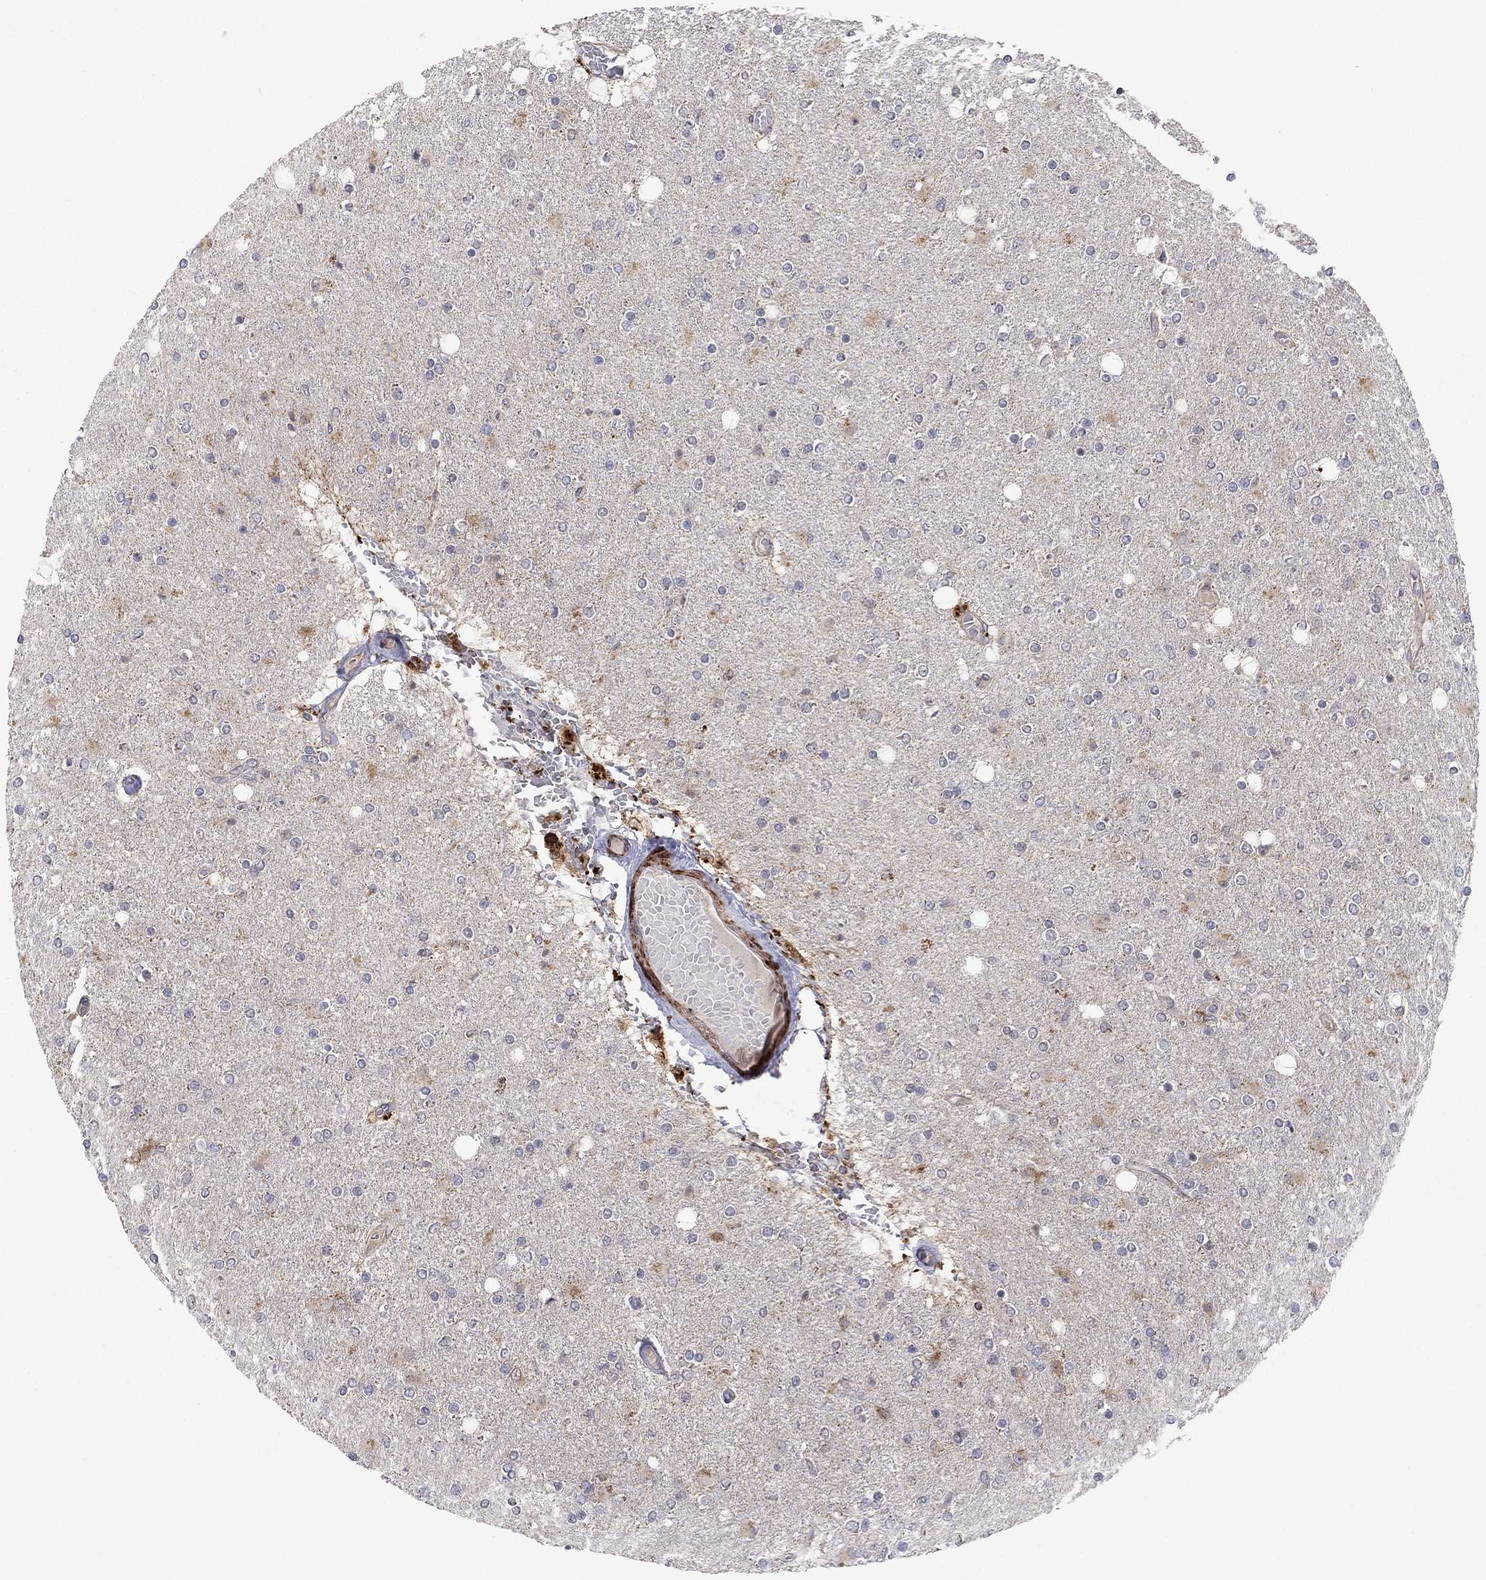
{"staining": {"intensity": "negative", "quantity": "none", "location": "none"}, "tissue": "glioma", "cell_type": "Tumor cells", "image_type": "cancer", "snomed": [{"axis": "morphology", "description": "Glioma, malignant, High grade"}, {"axis": "topography", "description": "Cerebral cortex"}], "caption": "Malignant glioma (high-grade) was stained to show a protein in brown. There is no significant expression in tumor cells.", "gene": "IDS", "patient": {"sex": "male", "age": 70}}